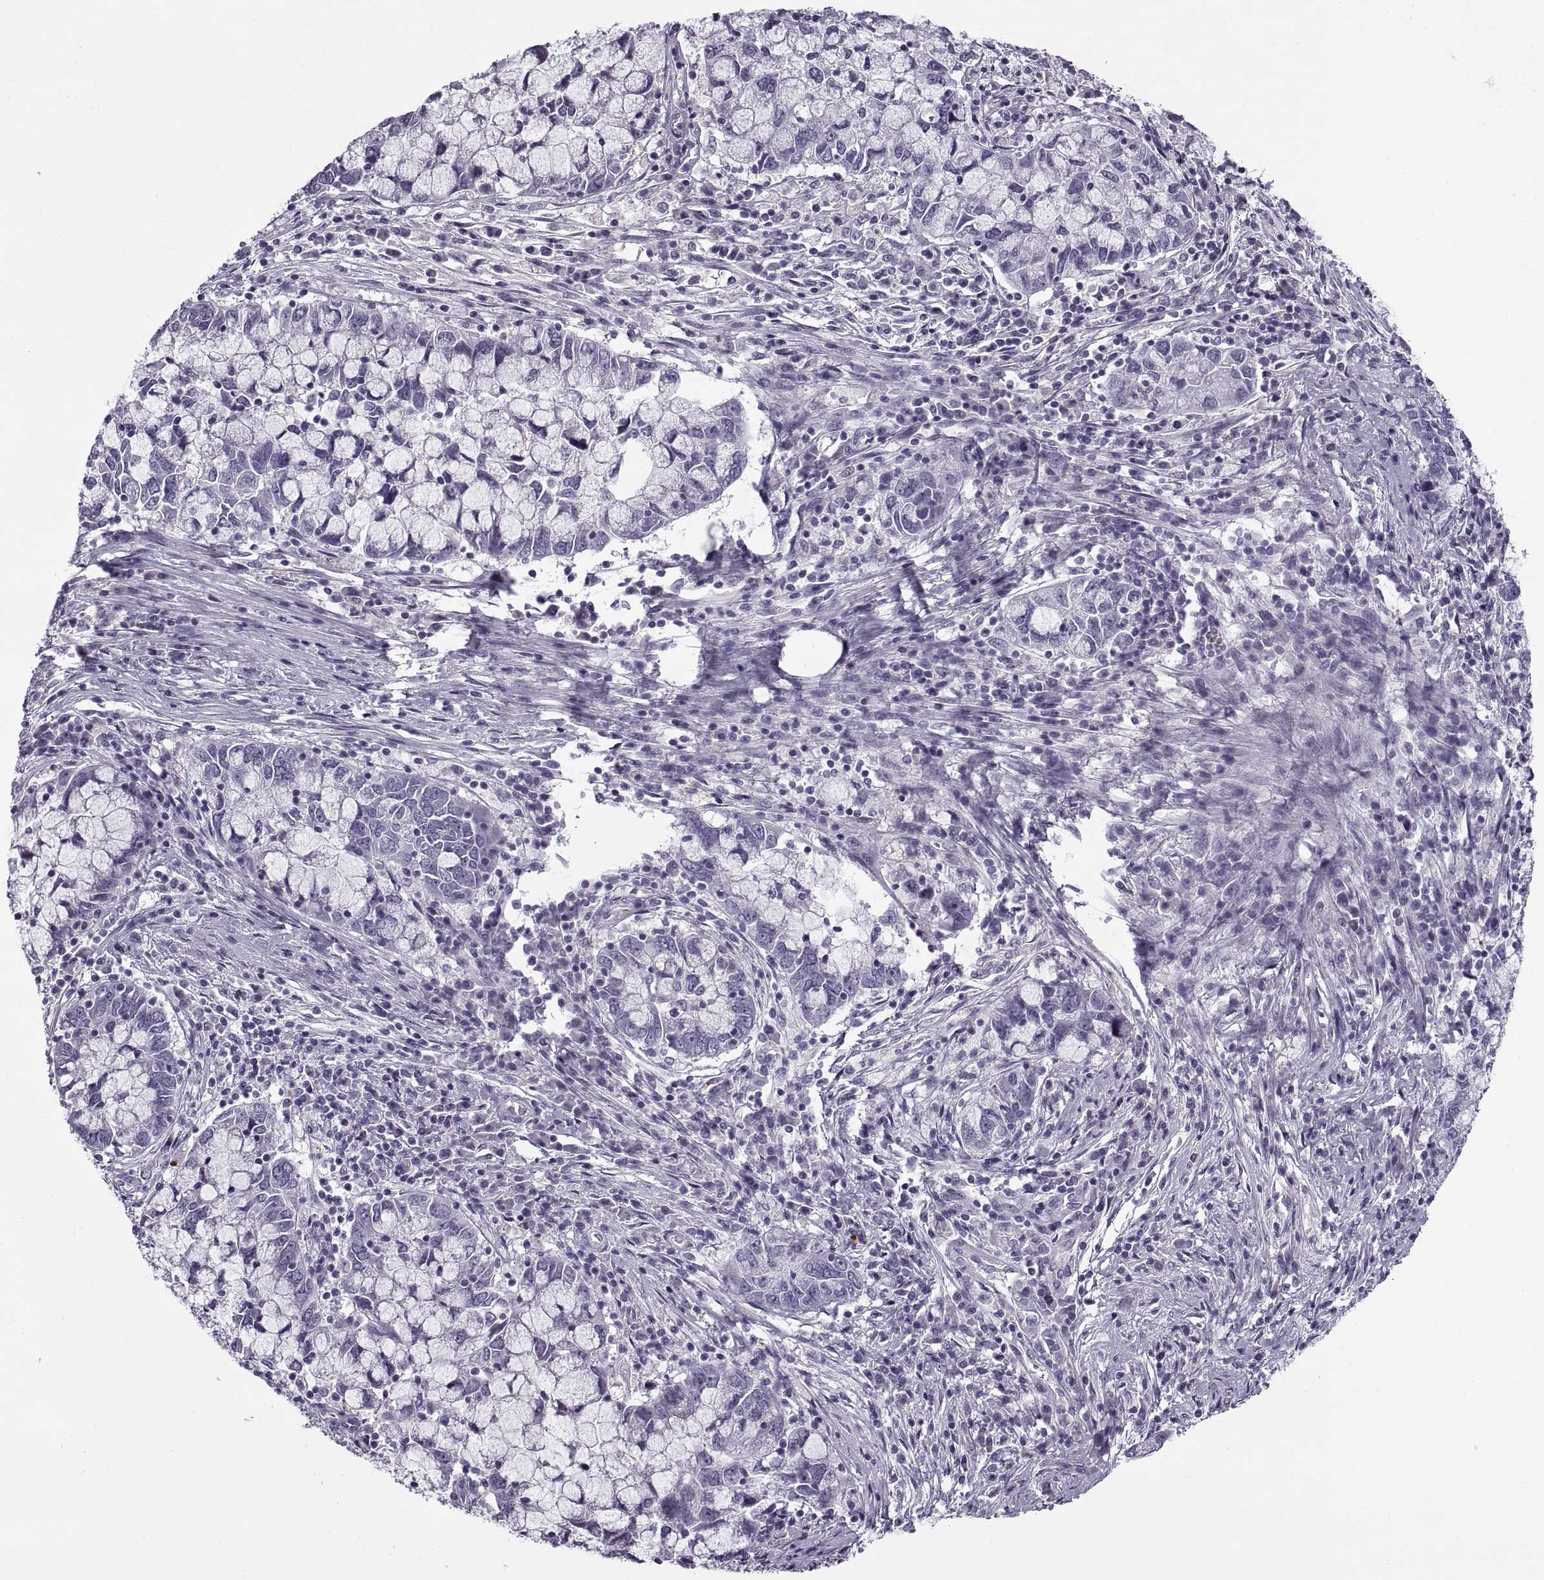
{"staining": {"intensity": "negative", "quantity": "none", "location": "none"}, "tissue": "cervical cancer", "cell_type": "Tumor cells", "image_type": "cancer", "snomed": [{"axis": "morphology", "description": "Adenocarcinoma, NOS"}, {"axis": "topography", "description": "Cervix"}], "caption": "A high-resolution photomicrograph shows immunohistochemistry staining of adenocarcinoma (cervical), which exhibits no significant staining in tumor cells.", "gene": "CALCR", "patient": {"sex": "female", "age": 40}}